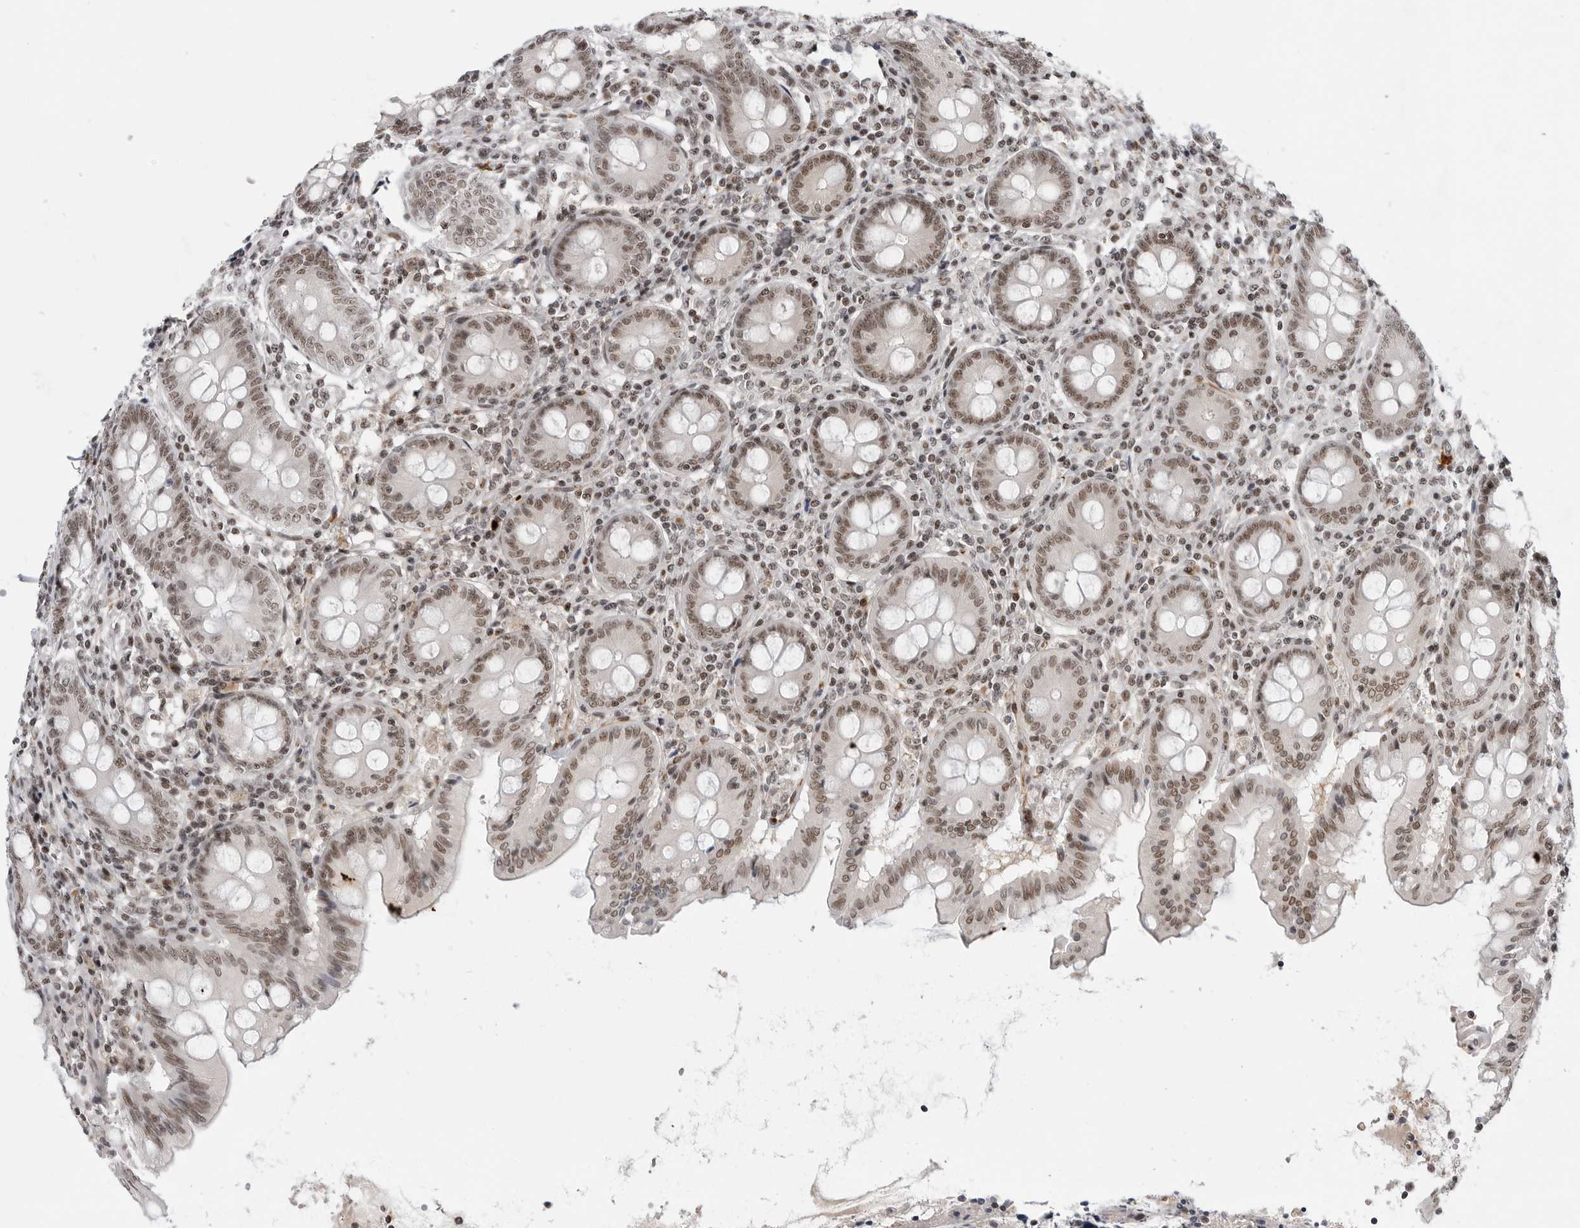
{"staining": {"intensity": "moderate", "quantity": ">75%", "location": "nuclear"}, "tissue": "appendix", "cell_type": "Glandular cells", "image_type": "normal", "snomed": [{"axis": "morphology", "description": "Normal tissue, NOS"}, {"axis": "topography", "description": "Appendix"}], "caption": "An immunohistochemistry micrograph of unremarkable tissue is shown. Protein staining in brown highlights moderate nuclear positivity in appendix within glandular cells.", "gene": "TRIM66", "patient": {"sex": "female", "age": 54}}